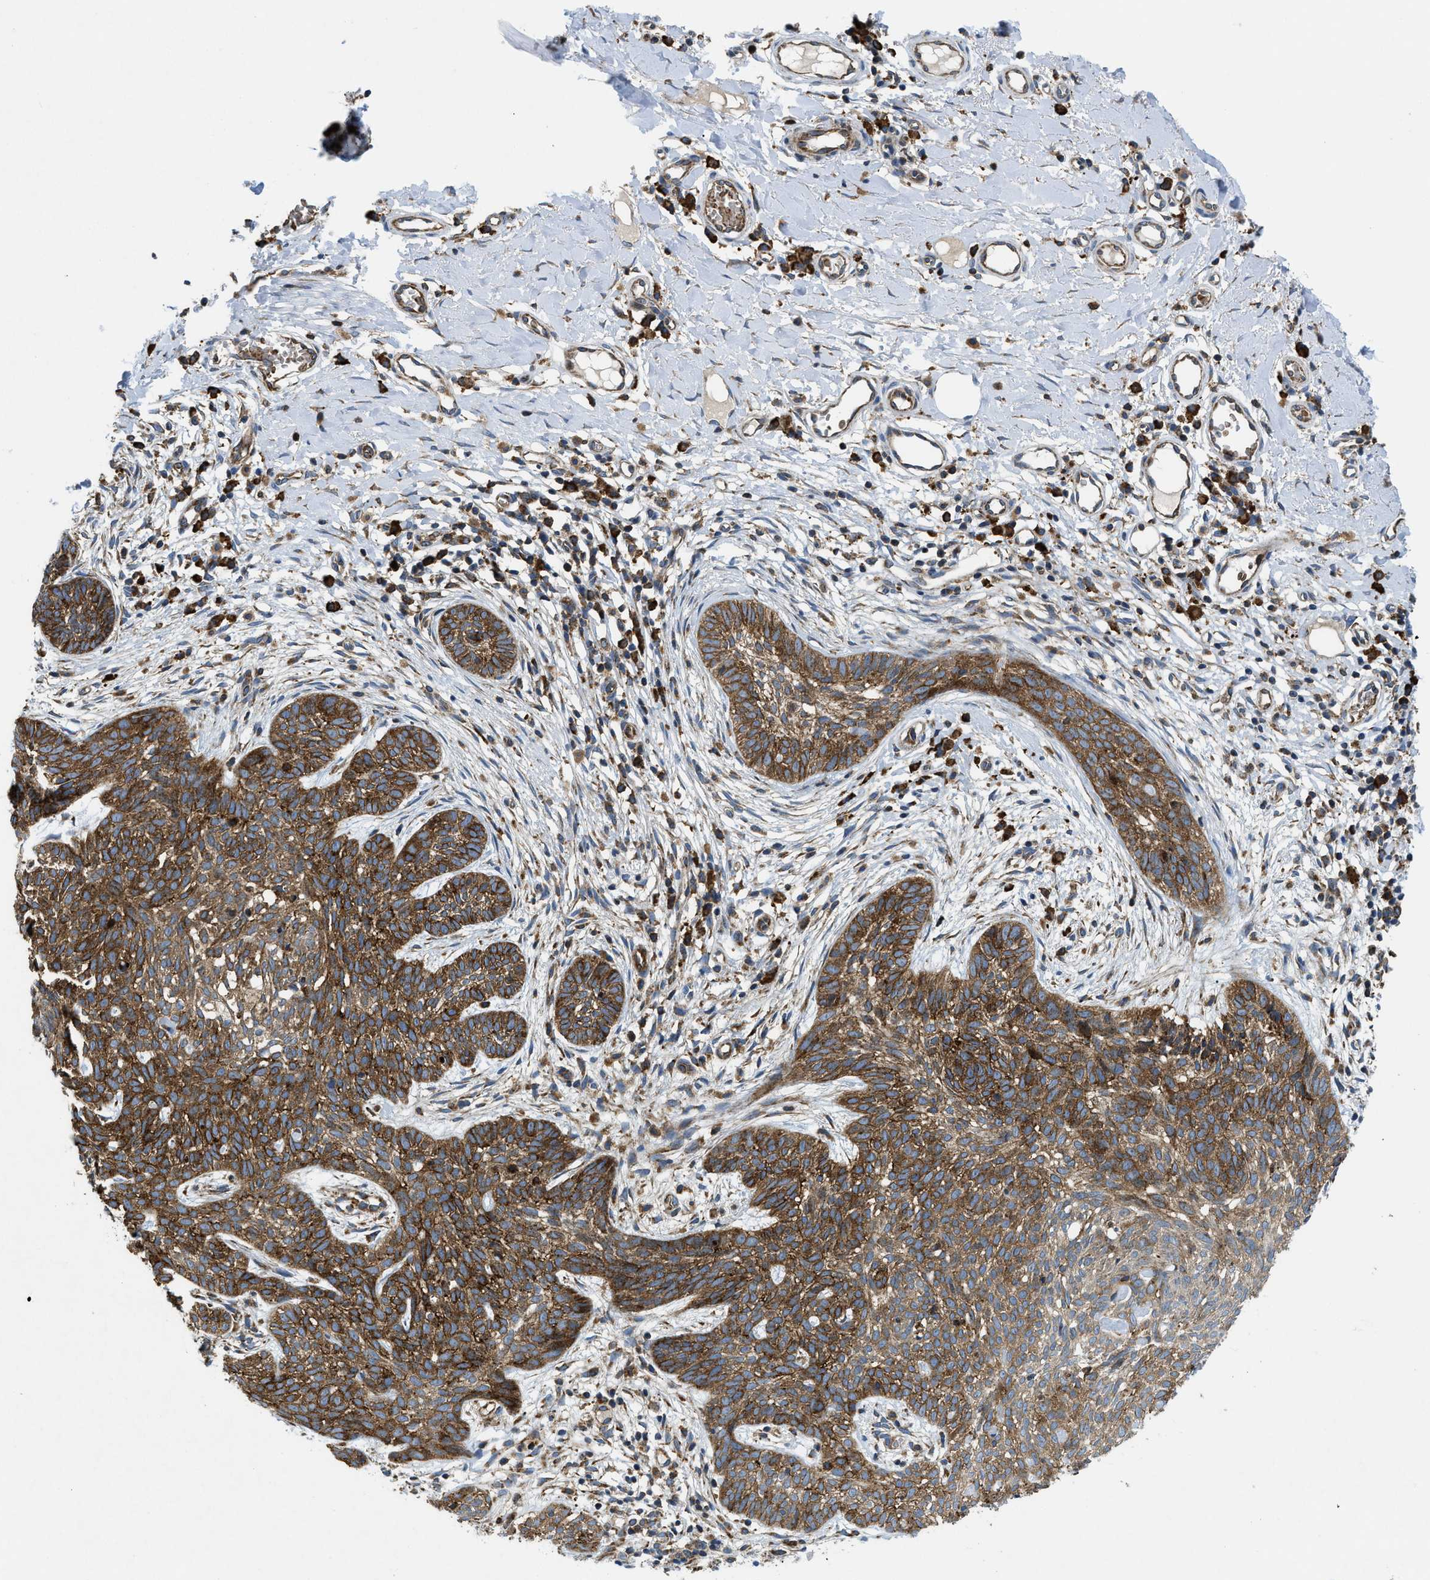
{"staining": {"intensity": "strong", "quantity": ">75%", "location": "cytoplasmic/membranous"}, "tissue": "skin cancer", "cell_type": "Tumor cells", "image_type": "cancer", "snomed": [{"axis": "morphology", "description": "Basal cell carcinoma"}, {"axis": "topography", "description": "Skin"}], "caption": "About >75% of tumor cells in skin basal cell carcinoma demonstrate strong cytoplasmic/membranous protein expression as visualized by brown immunohistochemical staining.", "gene": "CSPG4", "patient": {"sex": "female", "age": 59}}